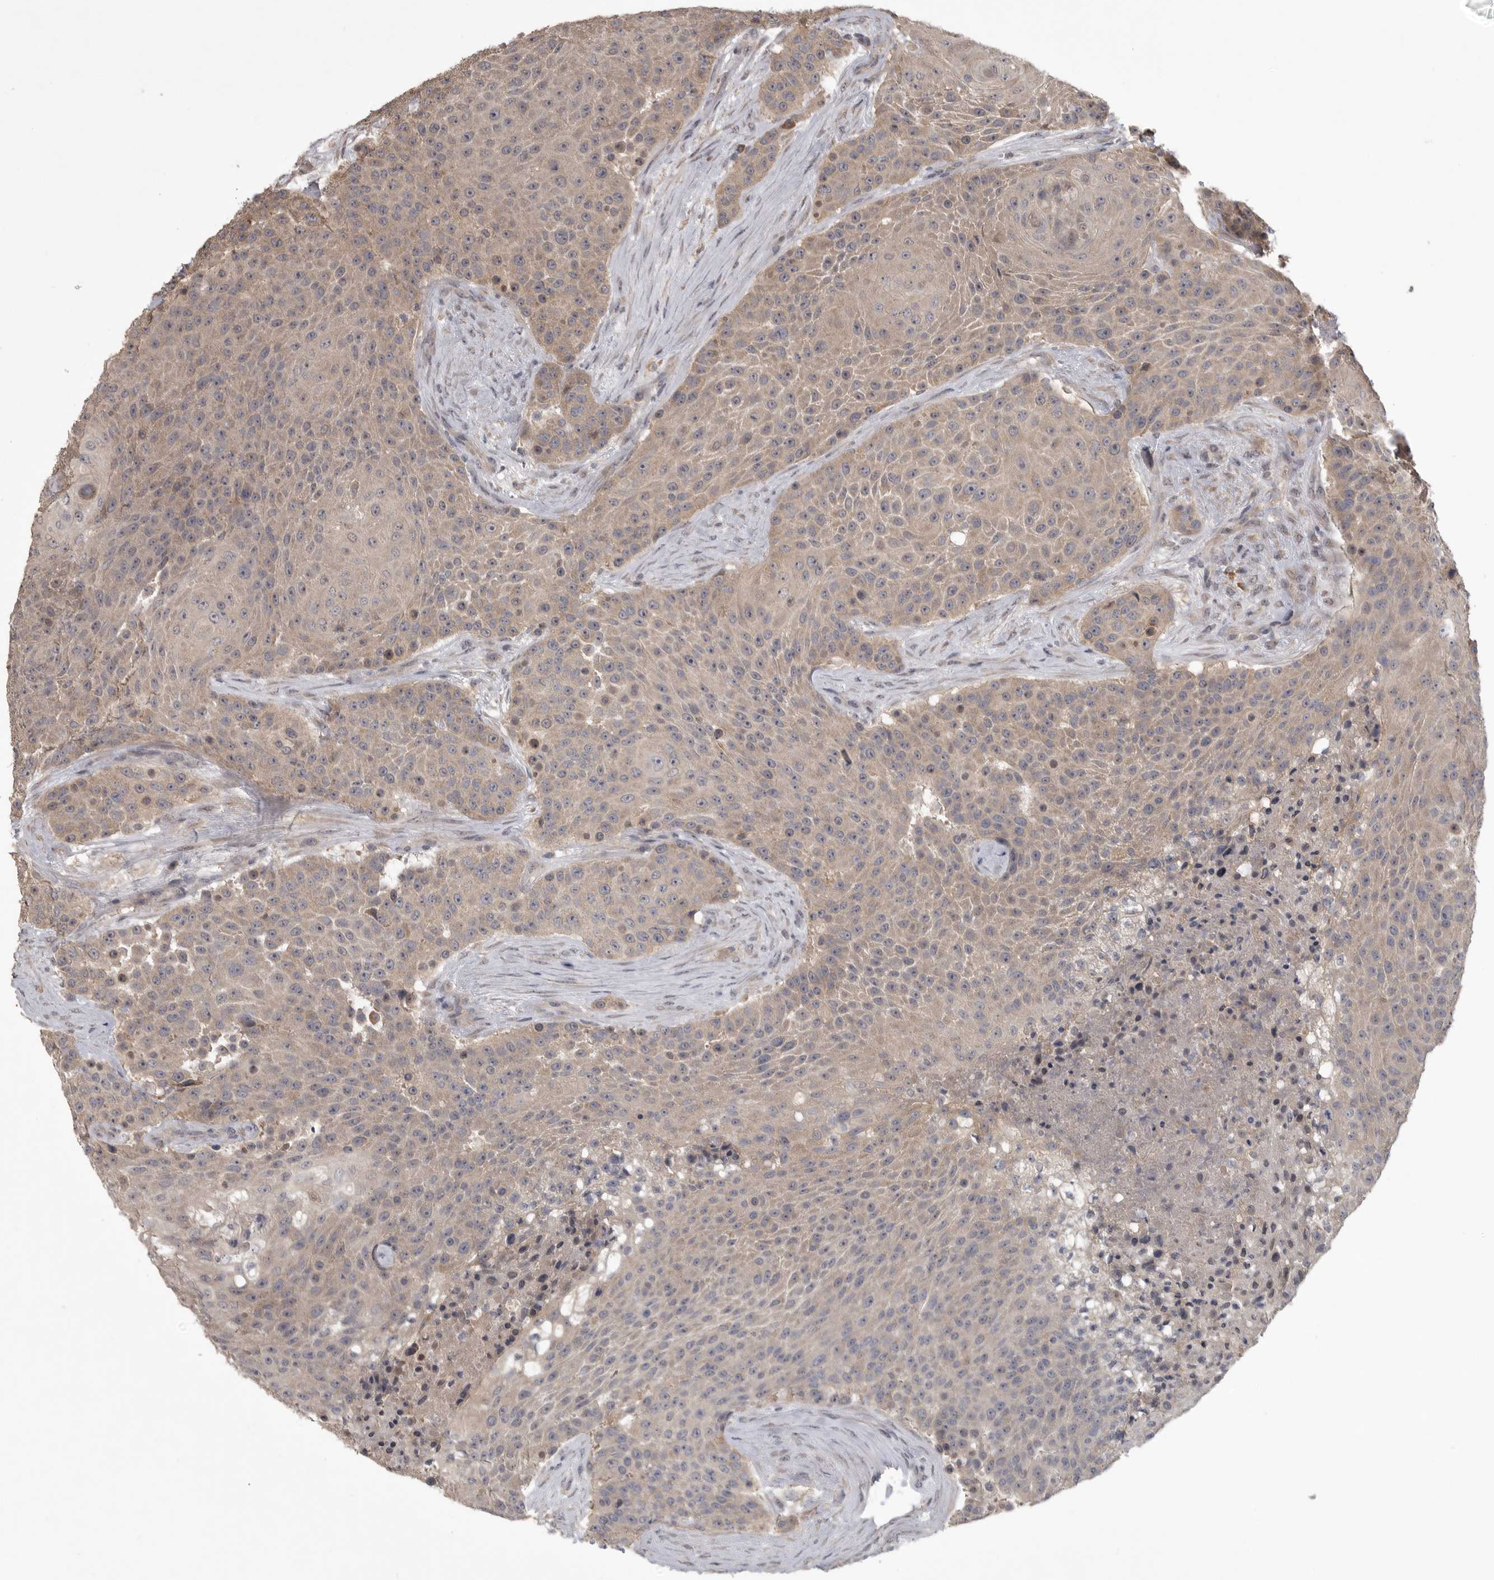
{"staining": {"intensity": "weak", "quantity": ">75%", "location": "cytoplasmic/membranous"}, "tissue": "urothelial cancer", "cell_type": "Tumor cells", "image_type": "cancer", "snomed": [{"axis": "morphology", "description": "Urothelial carcinoma, High grade"}, {"axis": "topography", "description": "Urinary bladder"}], "caption": "Urothelial cancer was stained to show a protein in brown. There is low levels of weak cytoplasmic/membranous staining in about >75% of tumor cells.", "gene": "ZNF114", "patient": {"sex": "female", "age": 63}}